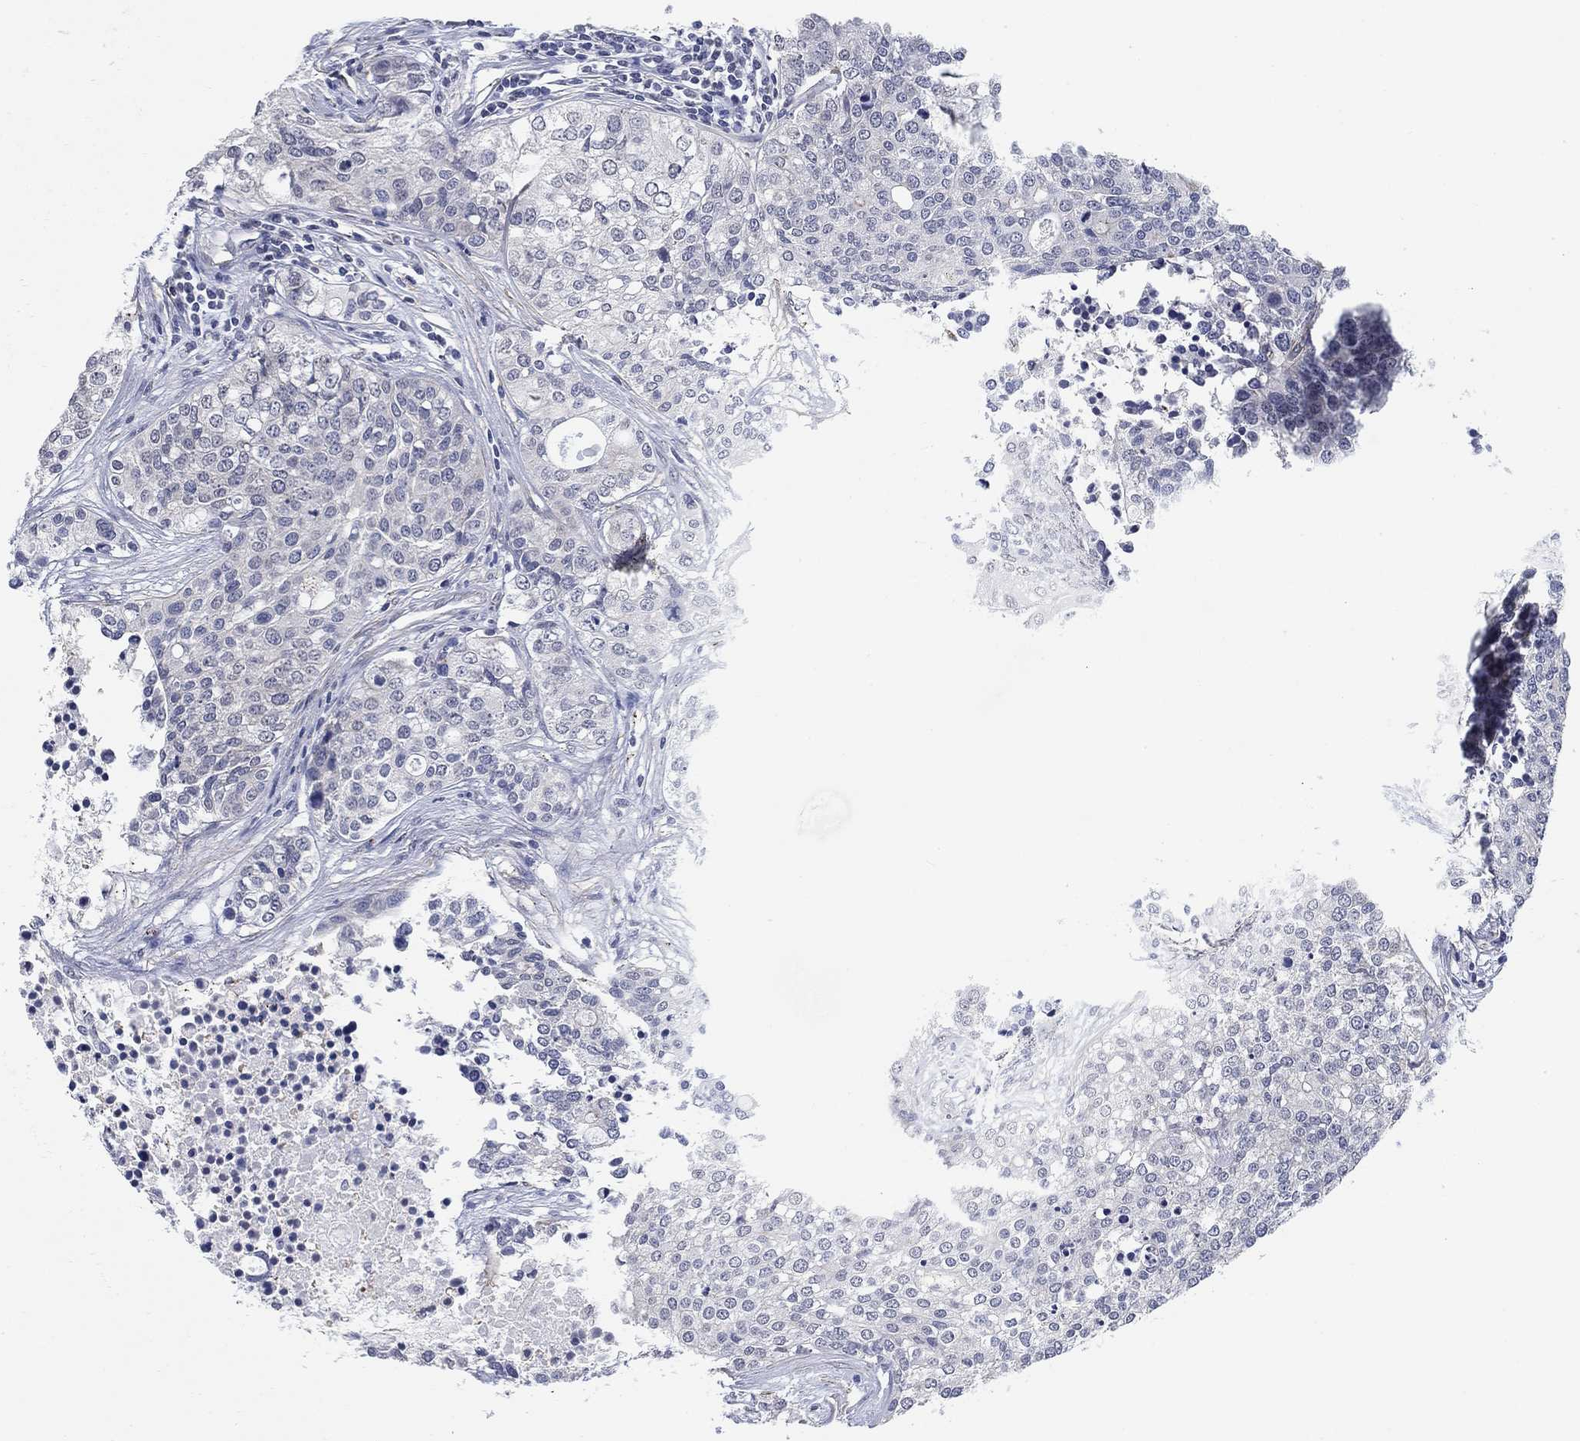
{"staining": {"intensity": "negative", "quantity": "none", "location": "none"}, "tissue": "carcinoid", "cell_type": "Tumor cells", "image_type": "cancer", "snomed": [{"axis": "morphology", "description": "Carcinoid, malignant, NOS"}, {"axis": "topography", "description": "Colon"}], "caption": "A high-resolution photomicrograph shows IHC staining of carcinoid (malignant), which reveals no significant positivity in tumor cells.", "gene": "OTUB2", "patient": {"sex": "male", "age": 81}}